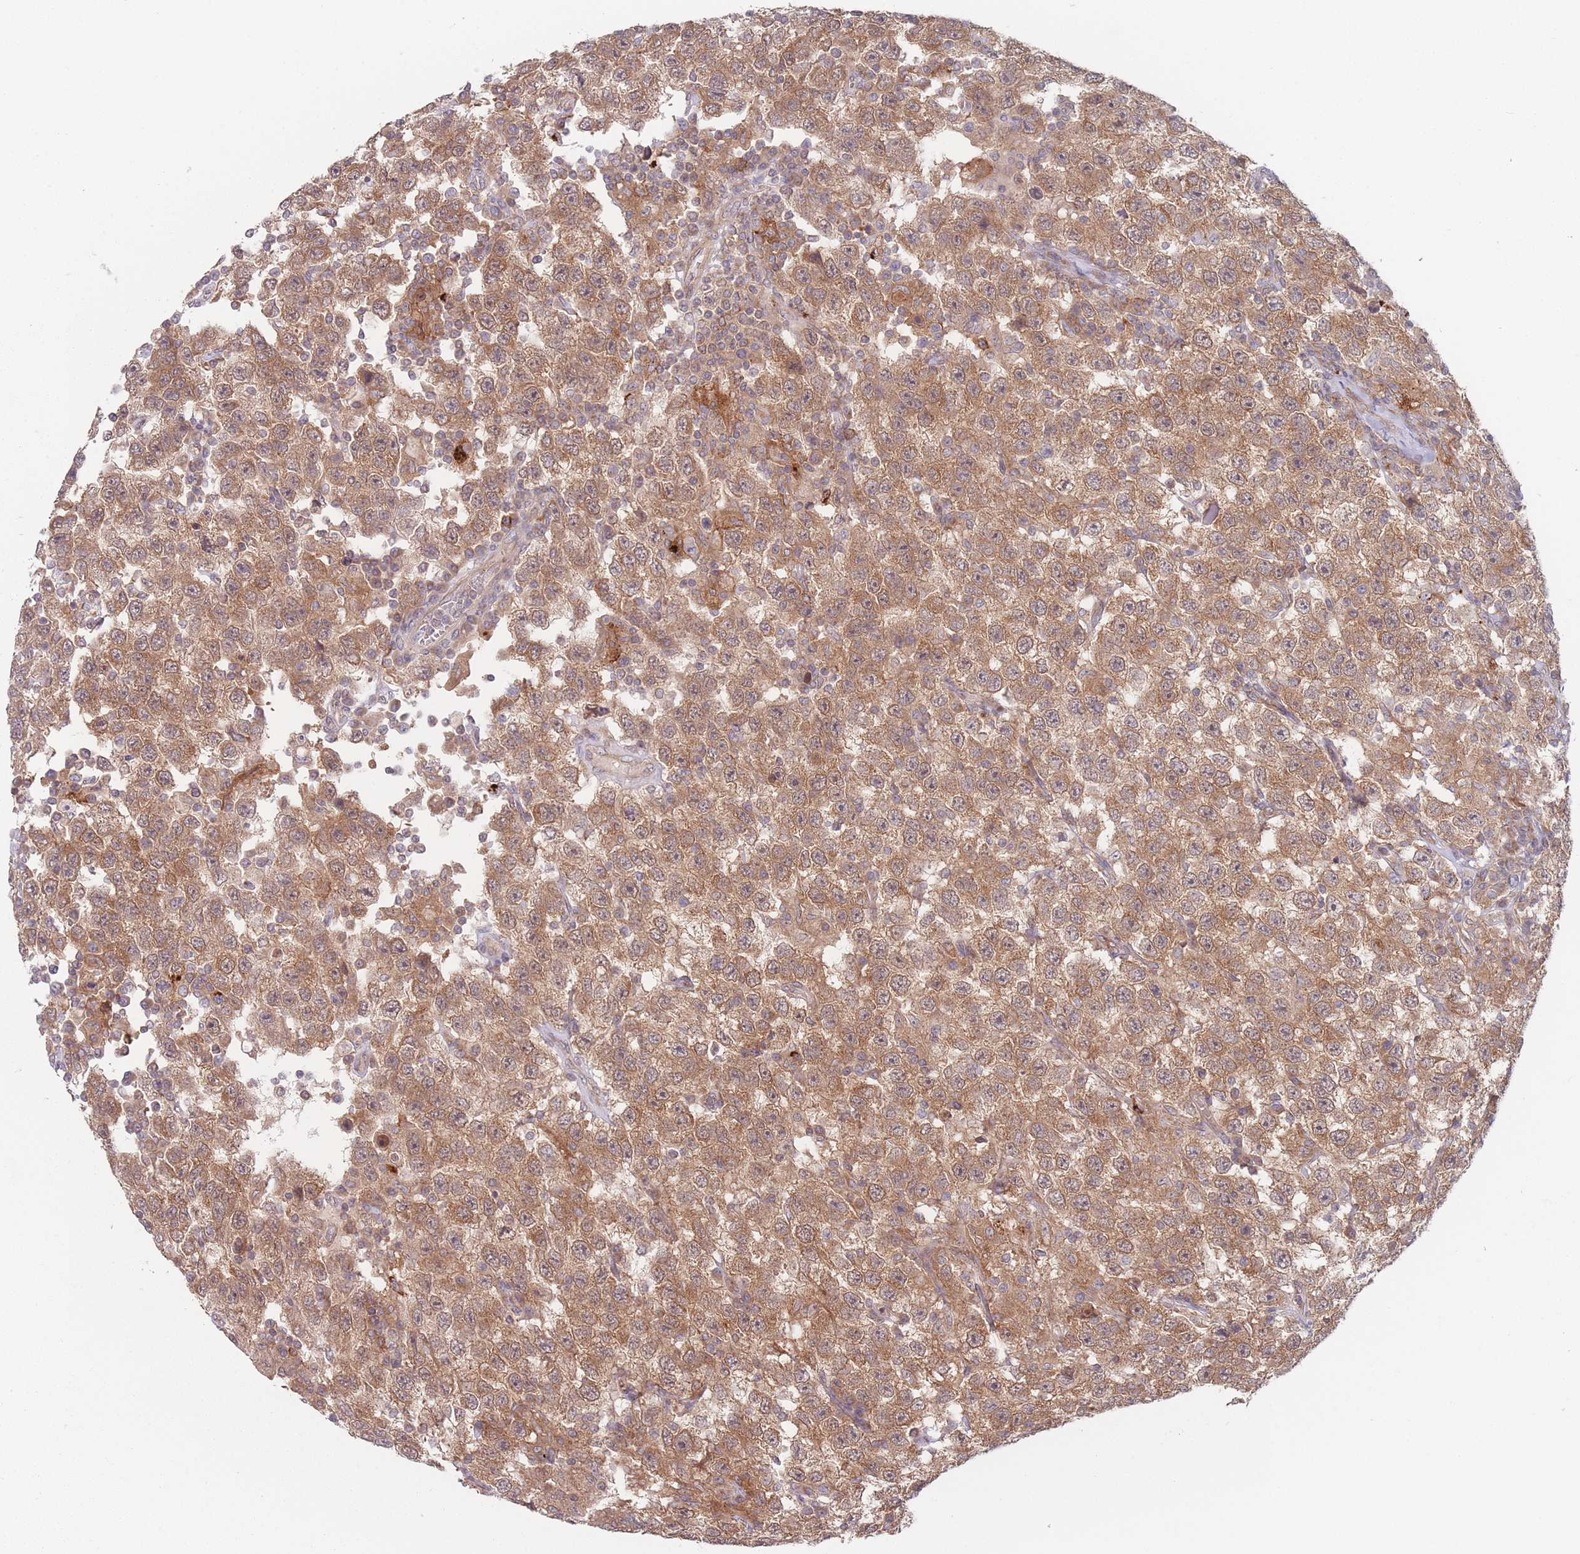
{"staining": {"intensity": "moderate", "quantity": ">75%", "location": "cytoplasmic/membranous"}, "tissue": "testis cancer", "cell_type": "Tumor cells", "image_type": "cancer", "snomed": [{"axis": "morphology", "description": "Seminoma, NOS"}, {"axis": "topography", "description": "Testis"}], "caption": "Human testis cancer (seminoma) stained with a brown dye exhibits moderate cytoplasmic/membranous positive expression in approximately >75% of tumor cells.", "gene": "PPM1A", "patient": {"sex": "male", "age": 41}}